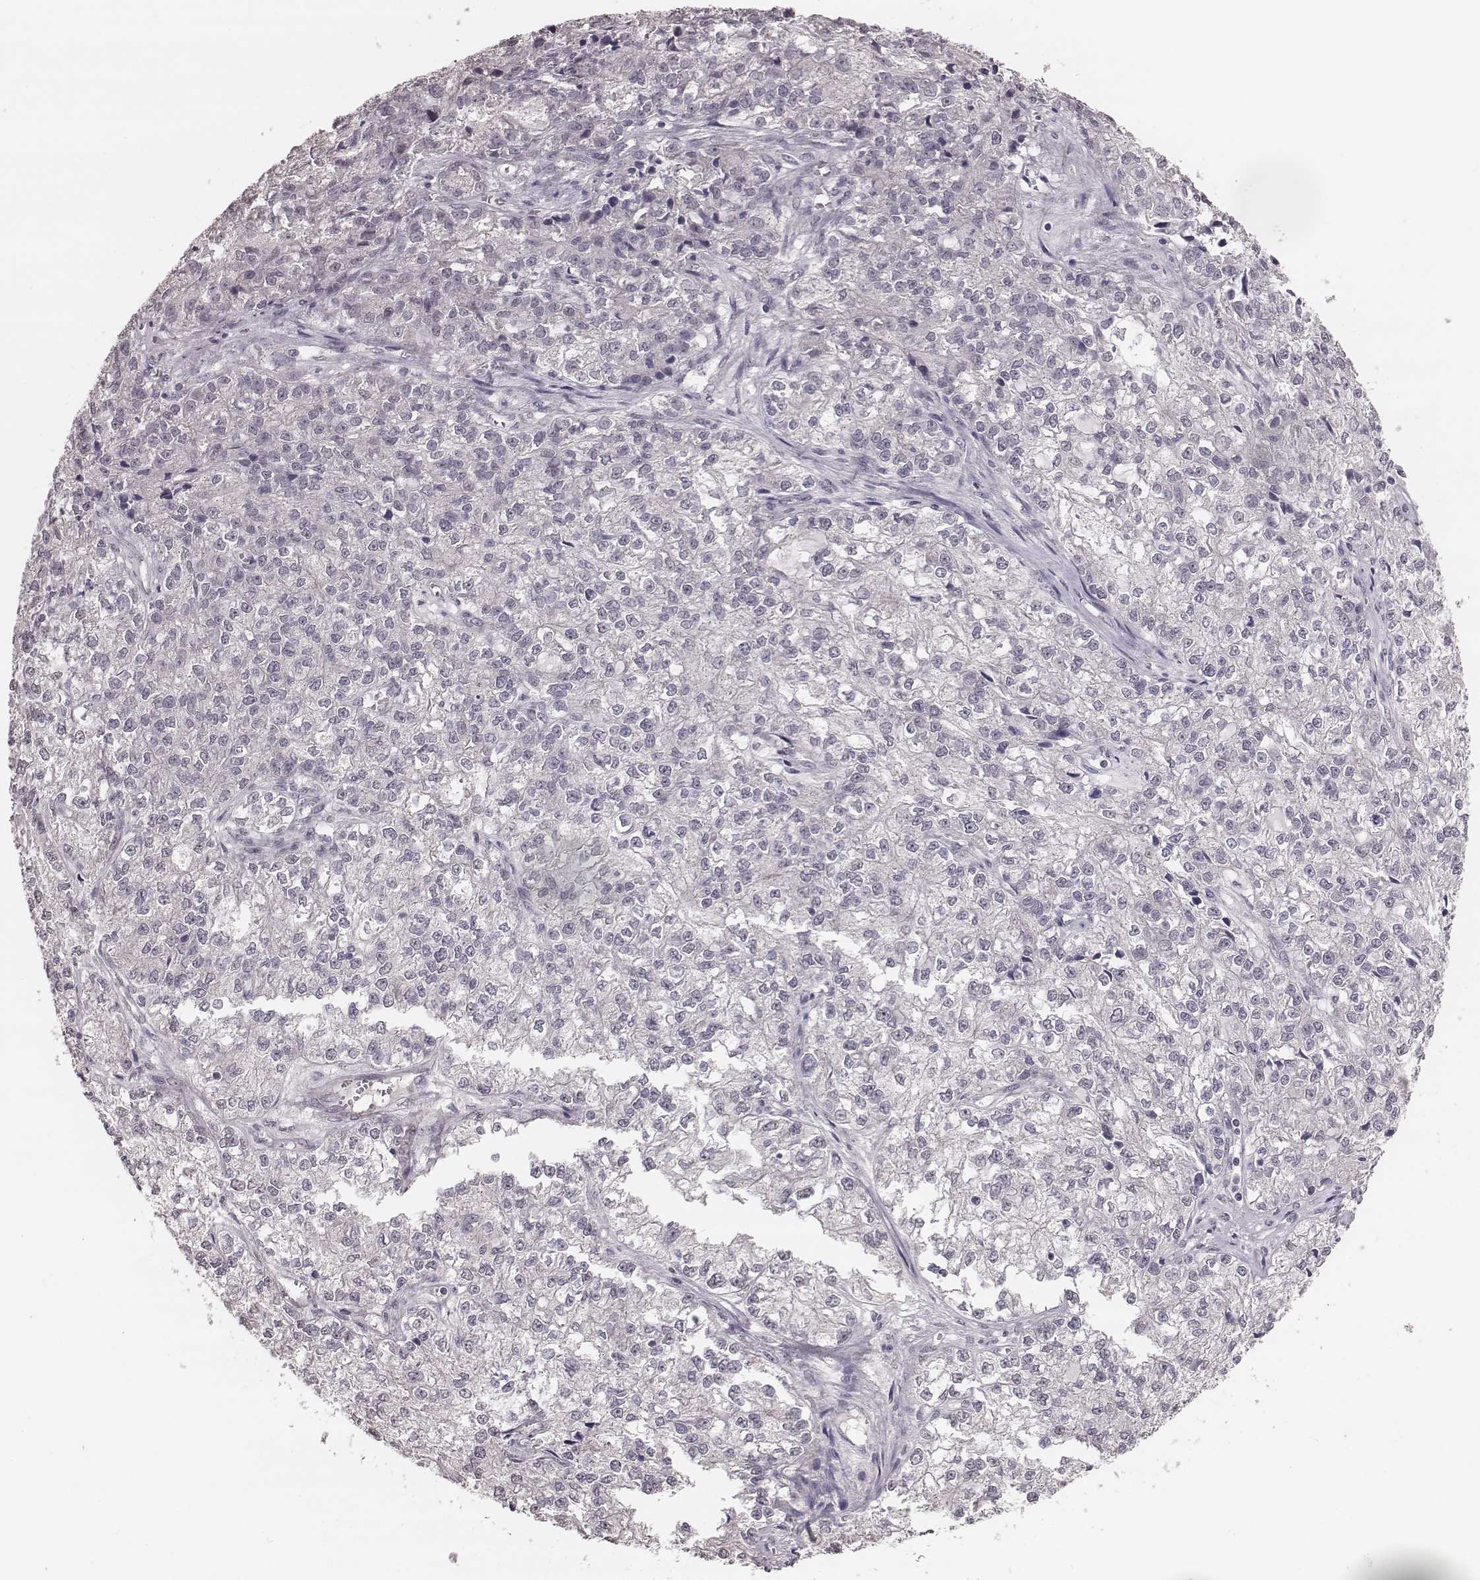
{"staining": {"intensity": "negative", "quantity": "none", "location": "none"}, "tissue": "ovarian cancer", "cell_type": "Tumor cells", "image_type": "cancer", "snomed": [{"axis": "morphology", "description": "Carcinoma, endometroid"}, {"axis": "topography", "description": "Ovary"}], "caption": "The image reveals no staining of tumor cells in ovarian endometroid carcinoma.", "gene": "SLC7A4", "patient": {"sex": "female", "age": 64}}